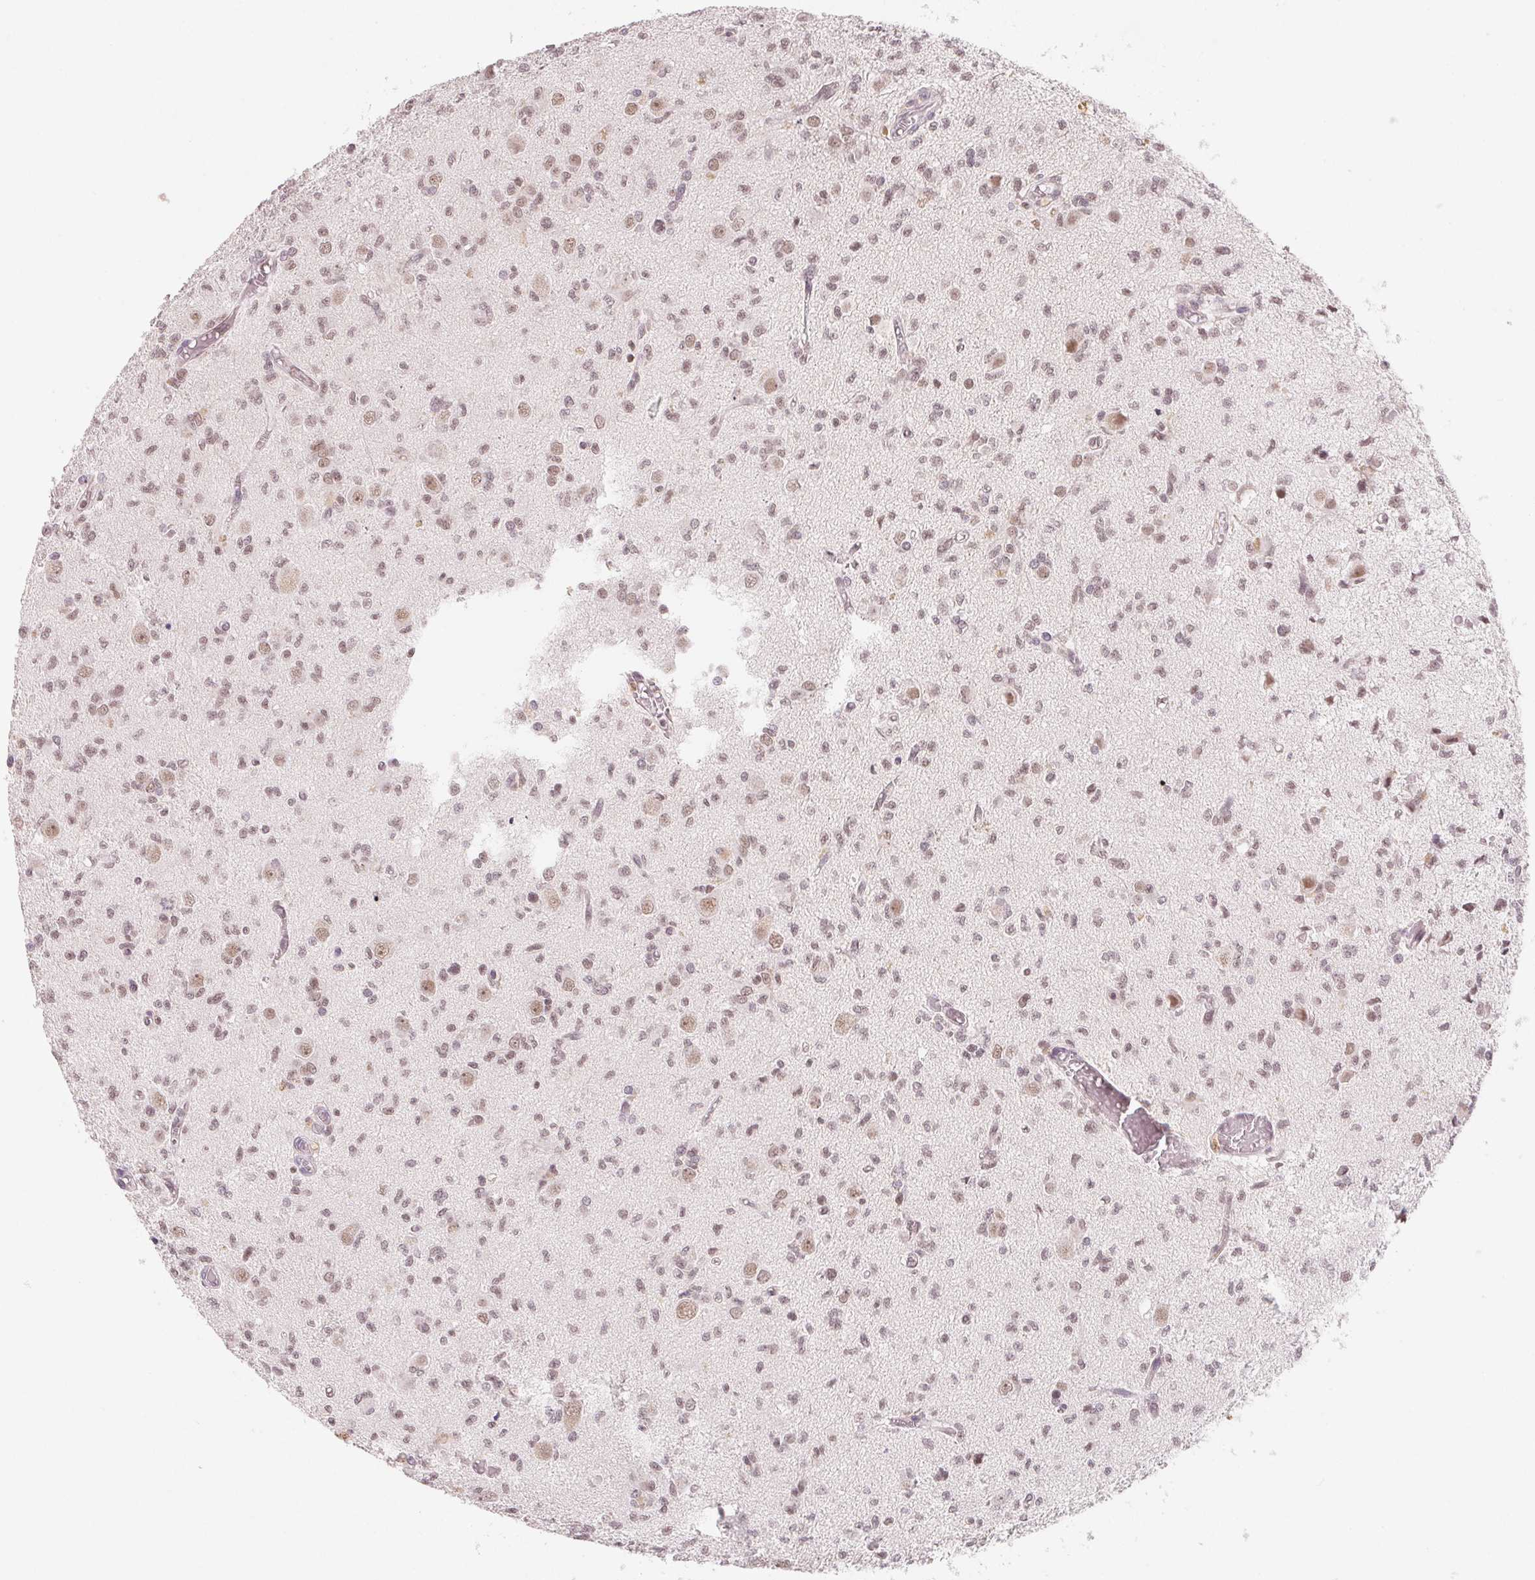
{"staining": {"intensity": "weak", "quantity": "25%-75%", "location": "nuclear"}, "tissue": "glioma", "cell_type": "Tumor cells", "image_type": "cancer", "snomed": [{"axis": "morphology", "description": "Glioma, malignant, Low grade"}, {"axis": "topography", "description": "Brain"}], "caption": "A micrograph showing weak nuclear staining in approximately 25%-75% of tumor cells in malignant low-grade glioma, as visualized by brown immunohistochemical staining.", "gene": "NXF3", "patient": {"sex": "male", "age": 64}}